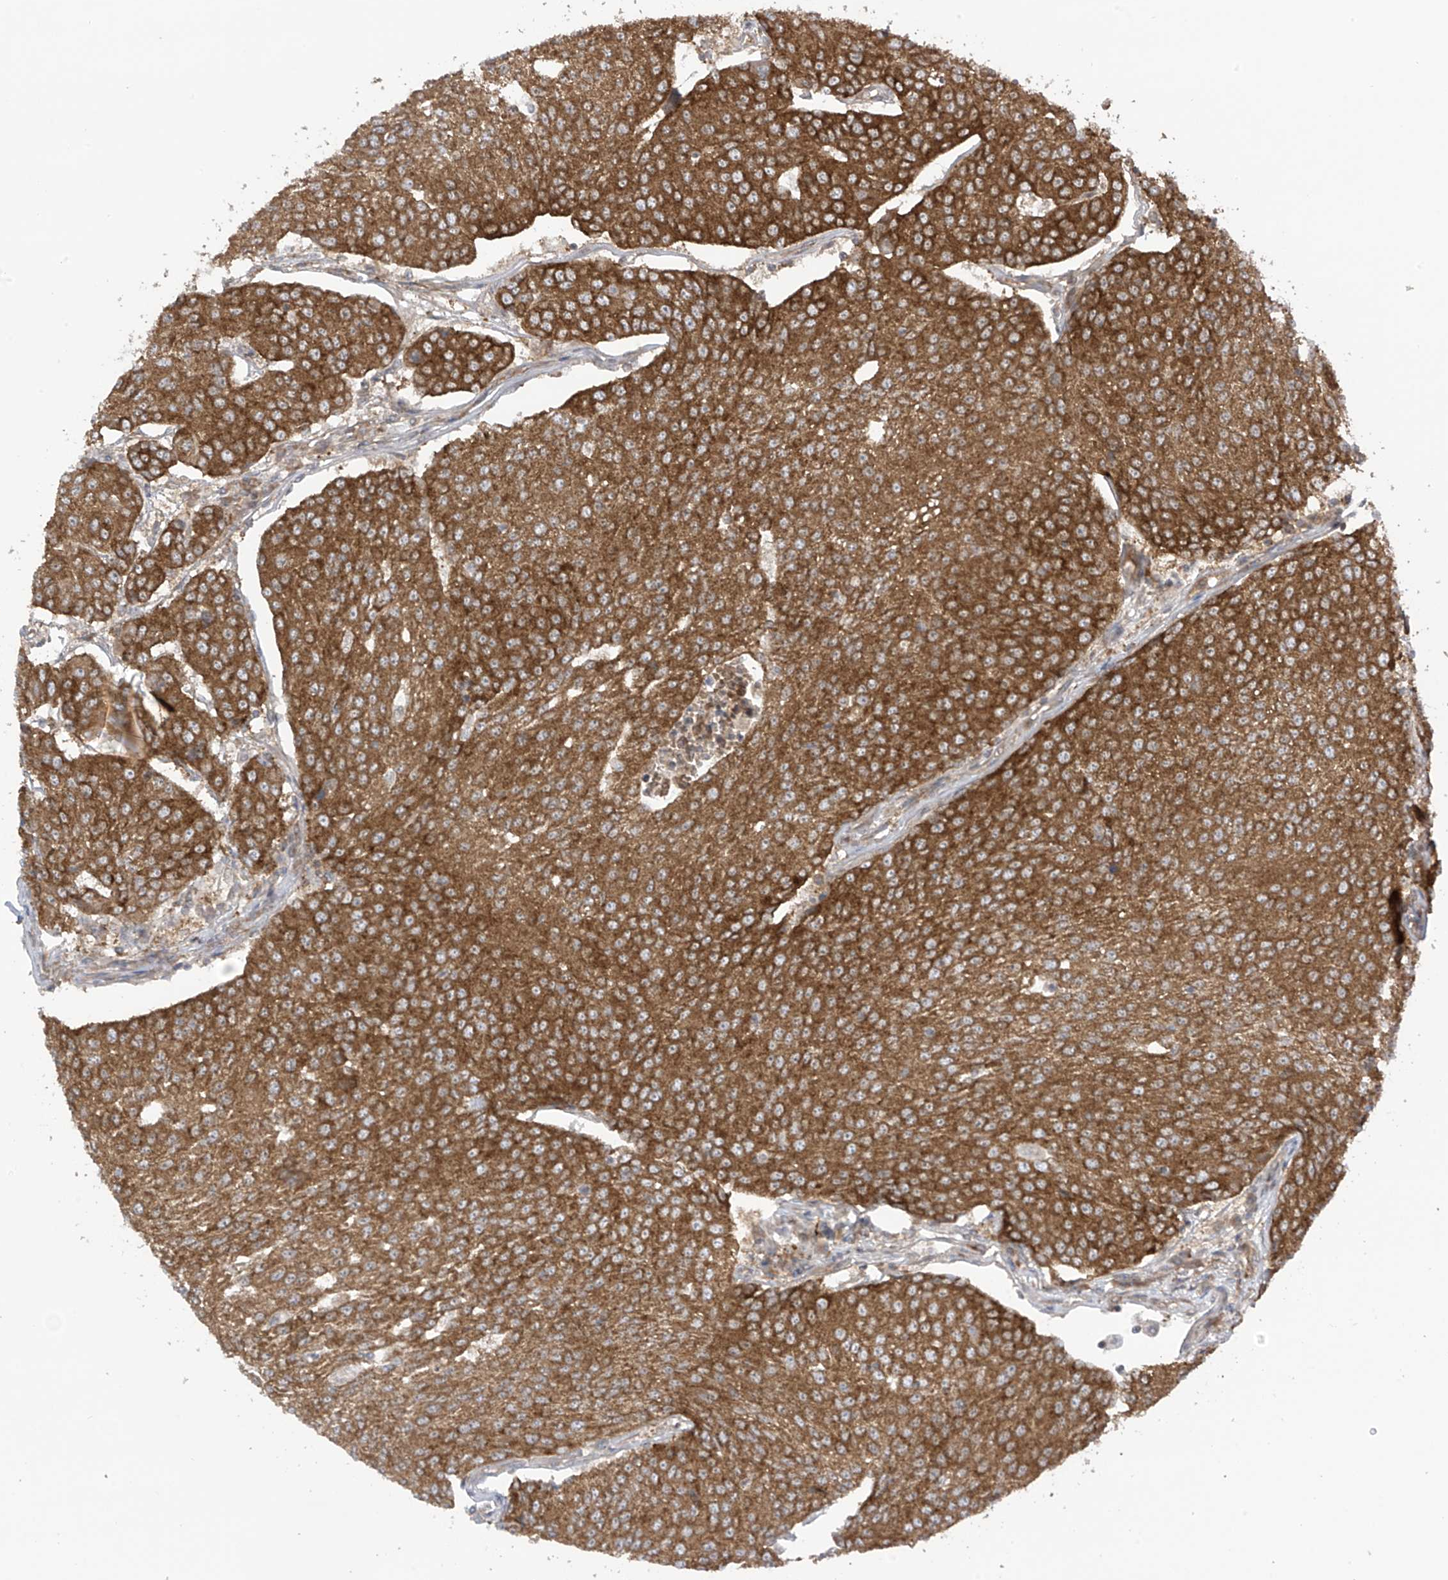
{"staining": {"intensity": "strong", "quantity": ">75%", "location": "cytoplasmic/membranous"}, "tissue": "urothelial cancer", "cell_type": "Tumor cells", "image_type": "cancer", "snomed": [{"axis": "morphology", "description": "Urothelial carcinoma, High grade"}, {"axis": "topography", "description": "Urinary bladder"}], "caption": "The photomicrograph reveals staining of high-grade urothelial carcinoma, revealing strong cytoplasmic/membranous protein staining (brown color) within tumor cells.", "gene": "REPS1", "patient": {"sex": "female", "age": 85}}